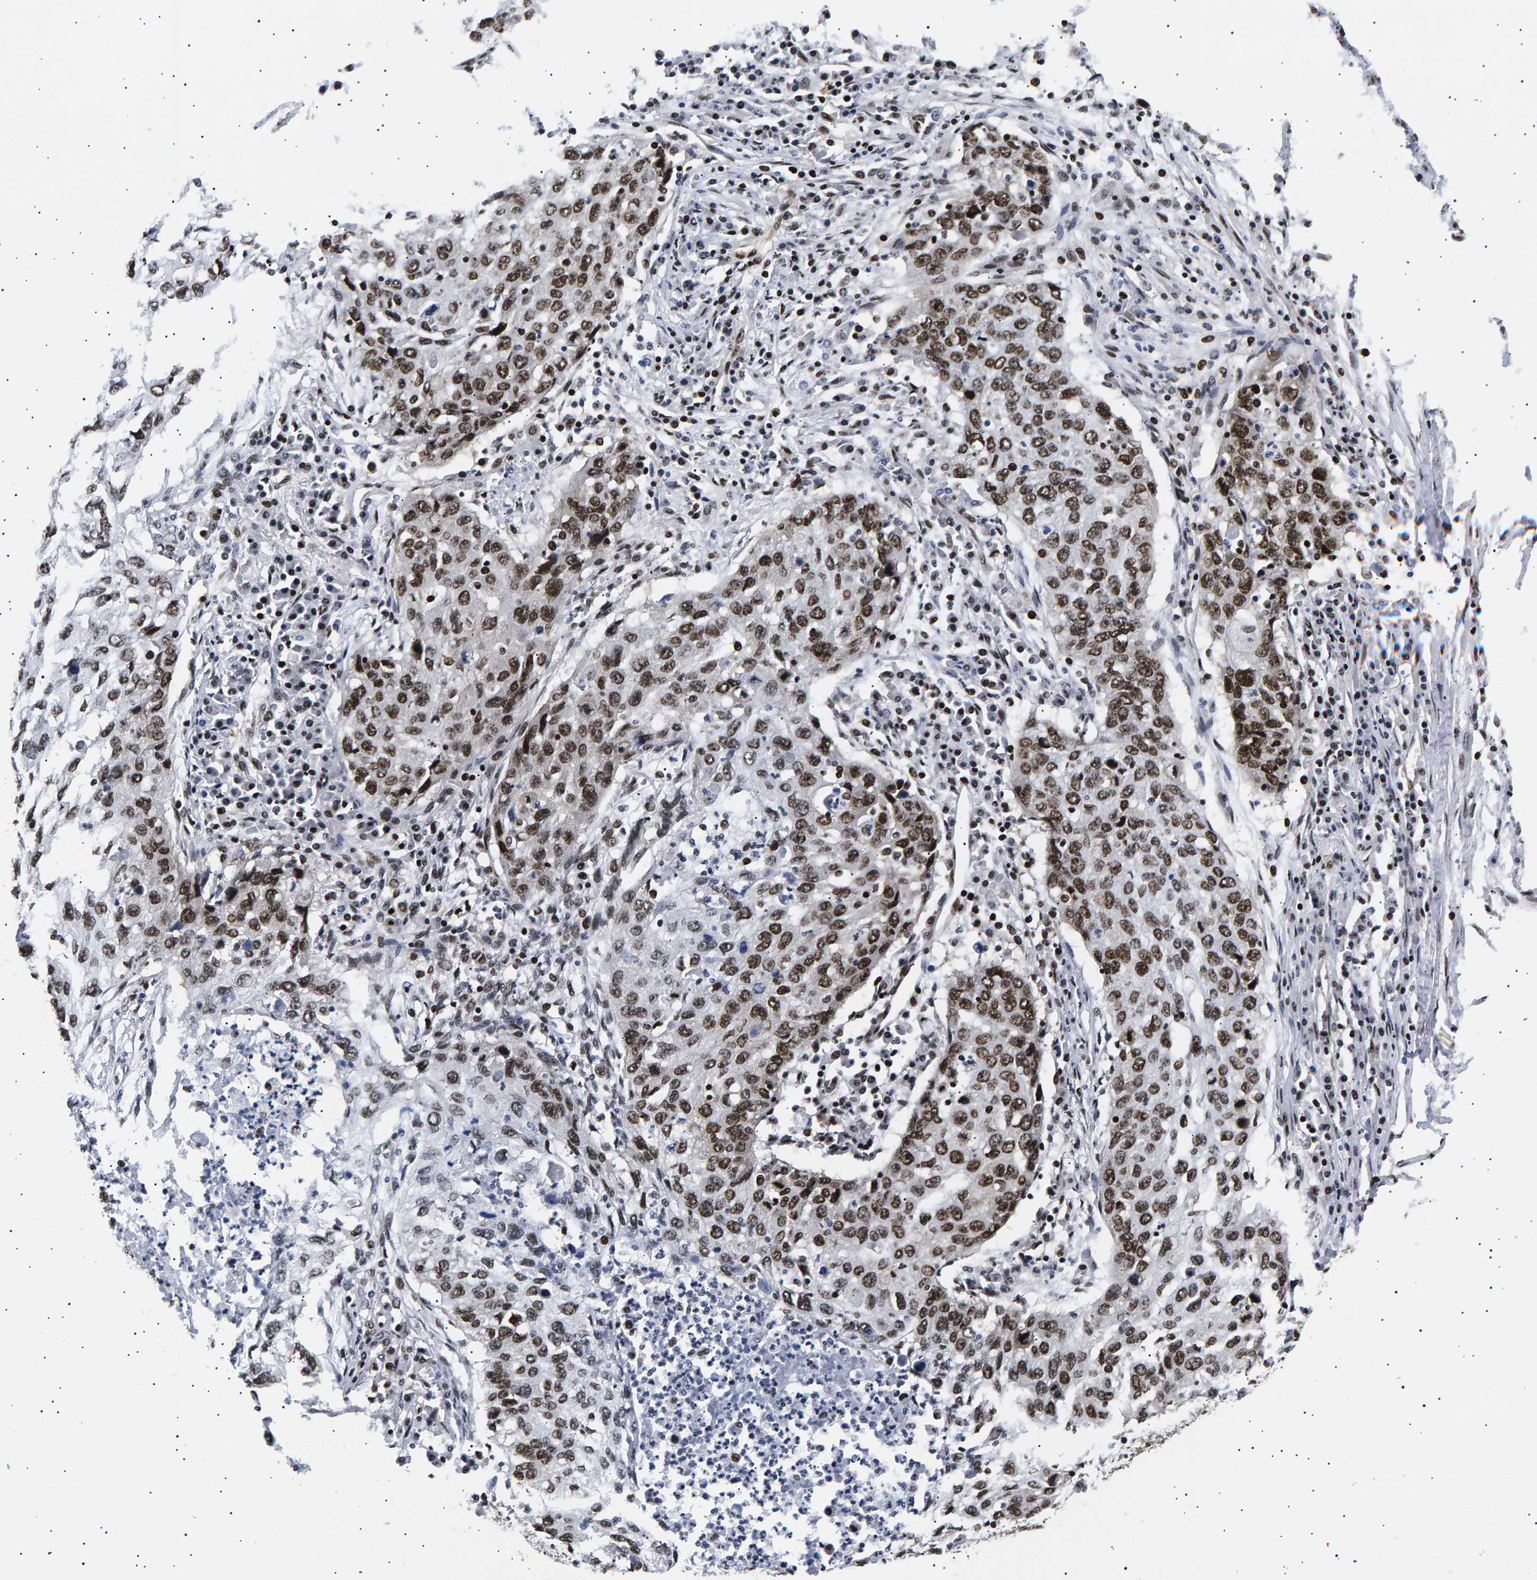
{"staining": {"intensity": "strong", "quantity": ">75%", "location": "nuclear"}, "tissue": "lung cancer", "cell_type": "Tumor cells", "image_type": "cancer", "snomed": [{"axis": "morphology", "description": "Squamous cell carcinoma, NOS"}, {"axis": "topography", "description": "Lung"}], "caption": "High-magnification brightfield microscopy of lung cancer stained with DAB (3,3'-diaminobenzidine) (brown) and counterstained with hematoxylin (blue). tumor cells exhibit strong nuclear staining is present in about>75% of cells. (DAB (3,3'-diaminobenzidine) = brown stain, brightfield microscopy at high magnification).", "gene": "ANKRD40", "patient": {"sex": "female", "age": 63}}